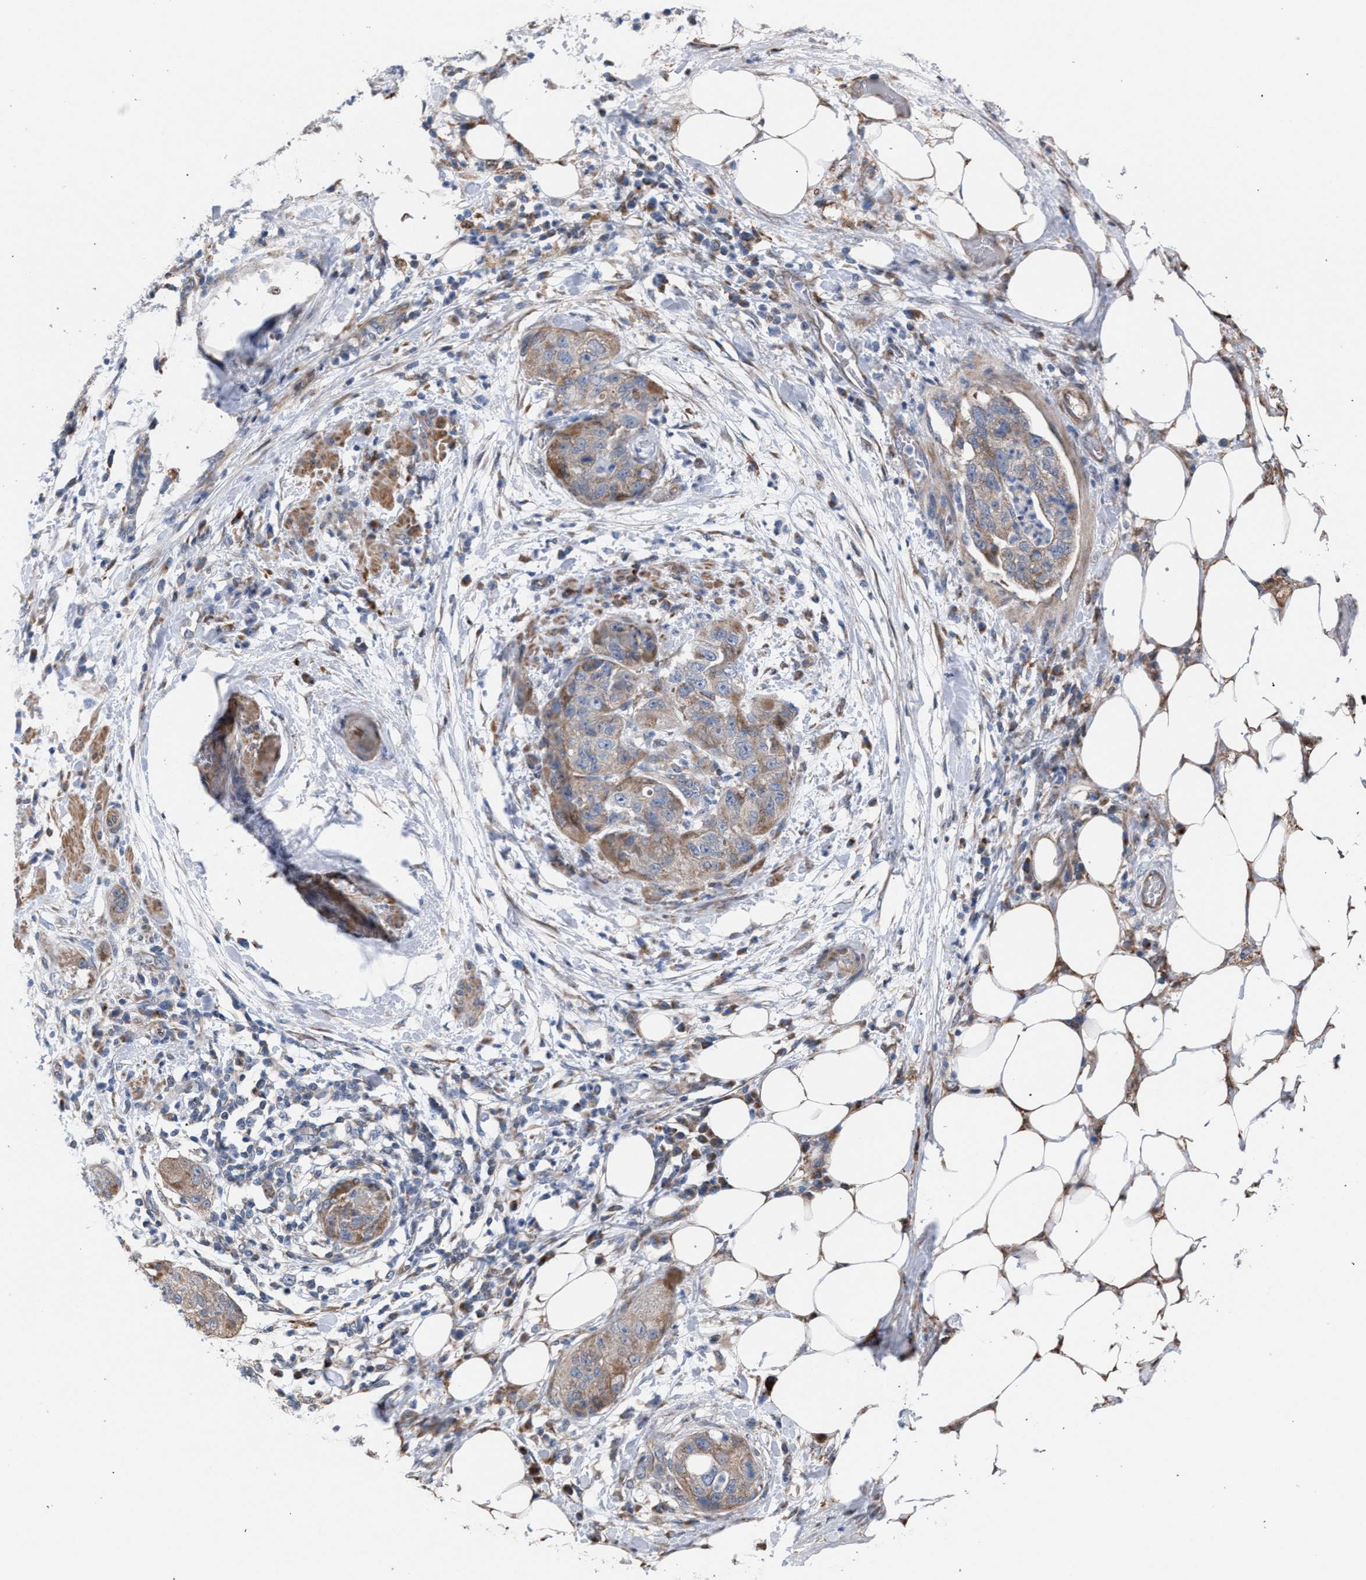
{"staining": {"intensity": "moderate", "quantity": "<25%", "location": "cytoplasmic/membranous"}, "tissue": "pancreatic cancer", "cell_type": "Tumor cells", "image_type": "cancer", "snomed": [{"axis": "morphology", "description": "Adenocarcinoma, NOS"}, {"axis": "topography", "description": "Pancreas"}], "caption": "Immunohistochemical staining of adenocarcinoma (pancreatic) displays low levels of moderate cytoplasmic/membranous protein expression in approximately <25% of tumor cells. (brown staining indicates protein expression, while blue staining denotes nuclei).", "gene": "RNF135", "patient": {"sex": "female", "age": 78}}